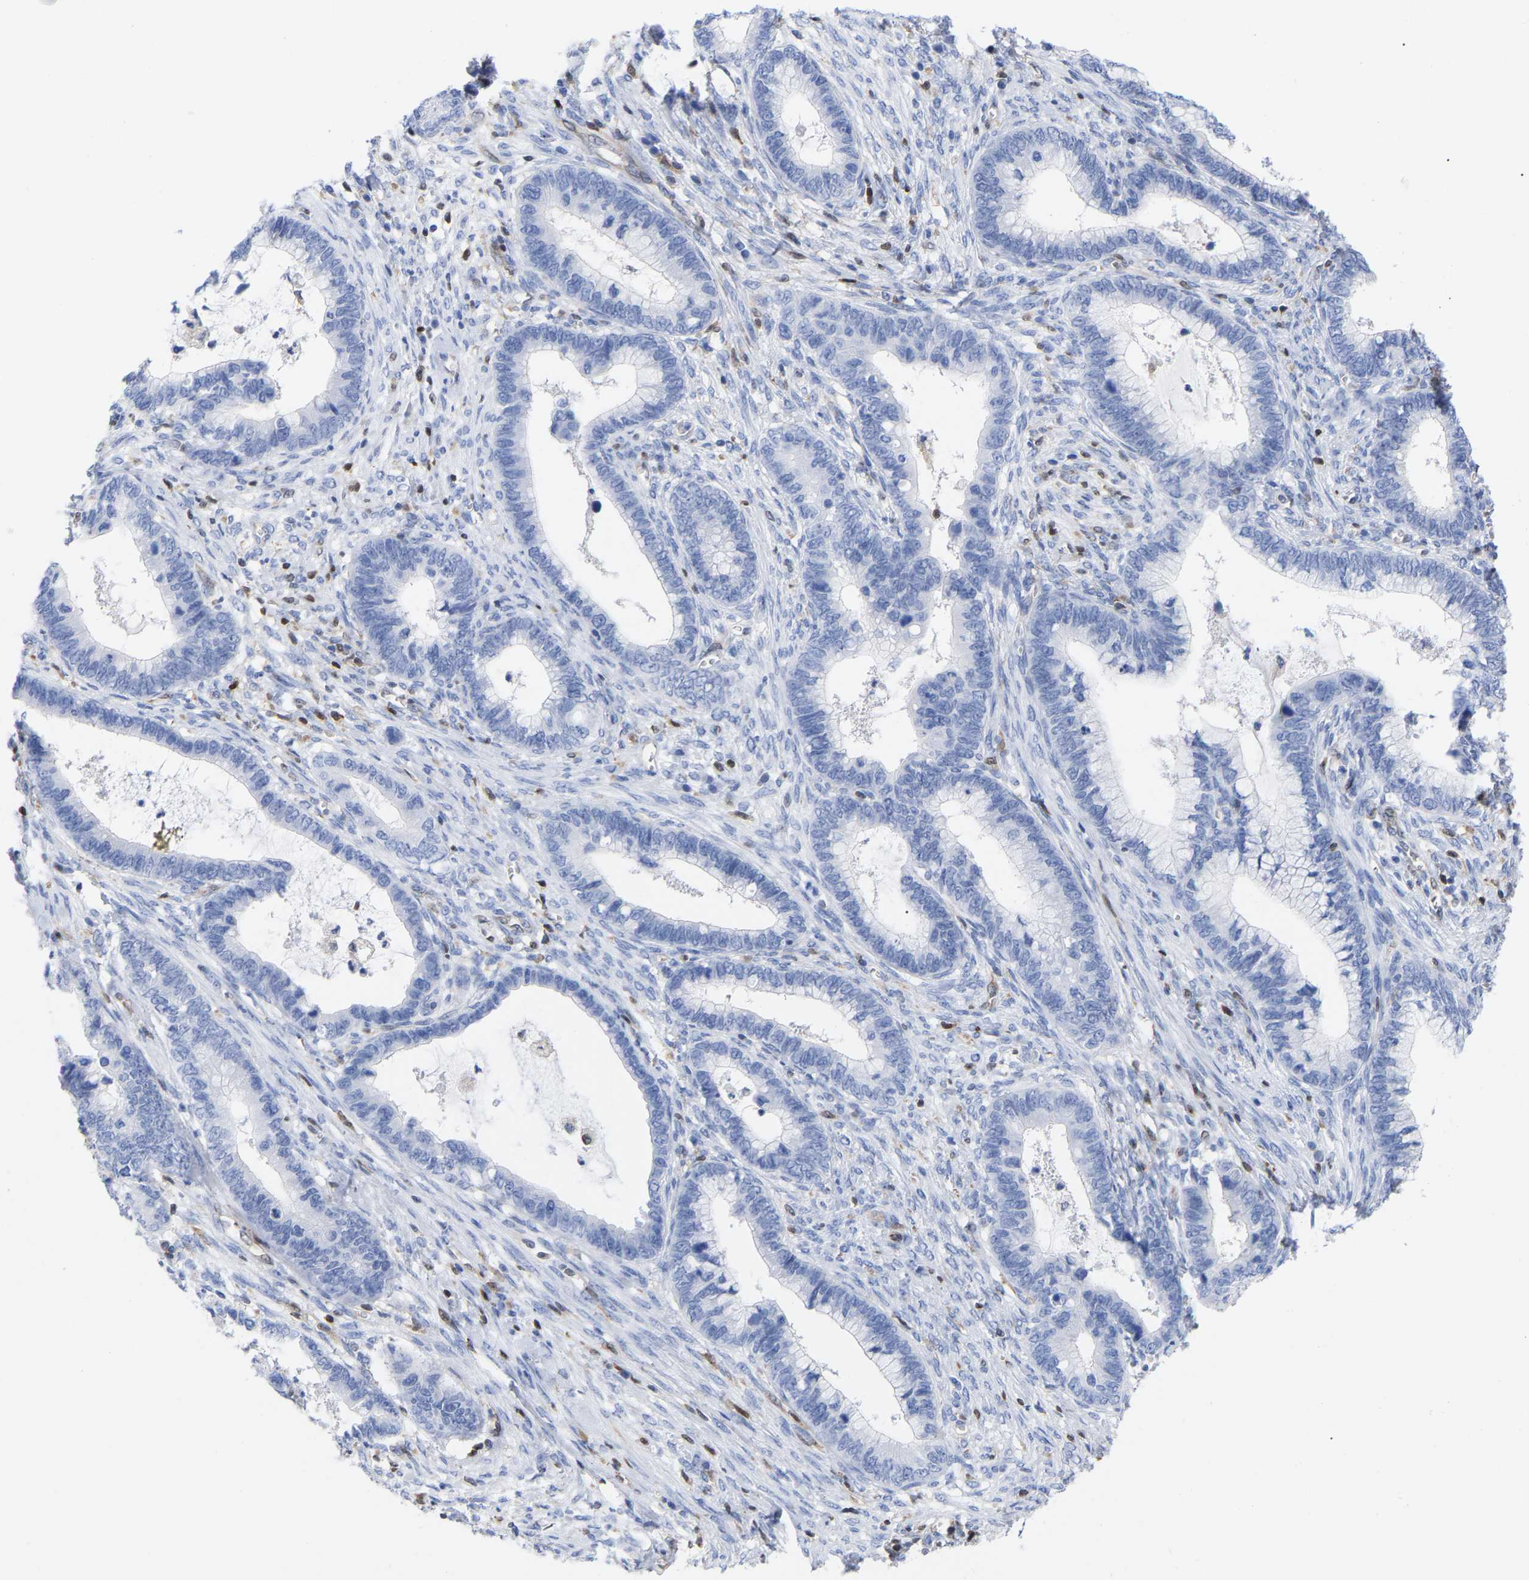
{"staining": {"intensity": "negative", "quantity": "none", "location": "none"}, "tissue": "cervical cancer", "cell_type": "Tumor cells", "image_type": "cancer", "snomed": [{"axis": "morphology", "description": "Adenocarcinoma, NOS"}, {"axis": "topography", "description": "Cervix"}], "caption": "IHC of cervical cancer (adenocarcinoma) reveals no staining in tumor cells.", "gene": "GIMAP4", "patient": {"sex": "female", "age": 44}}